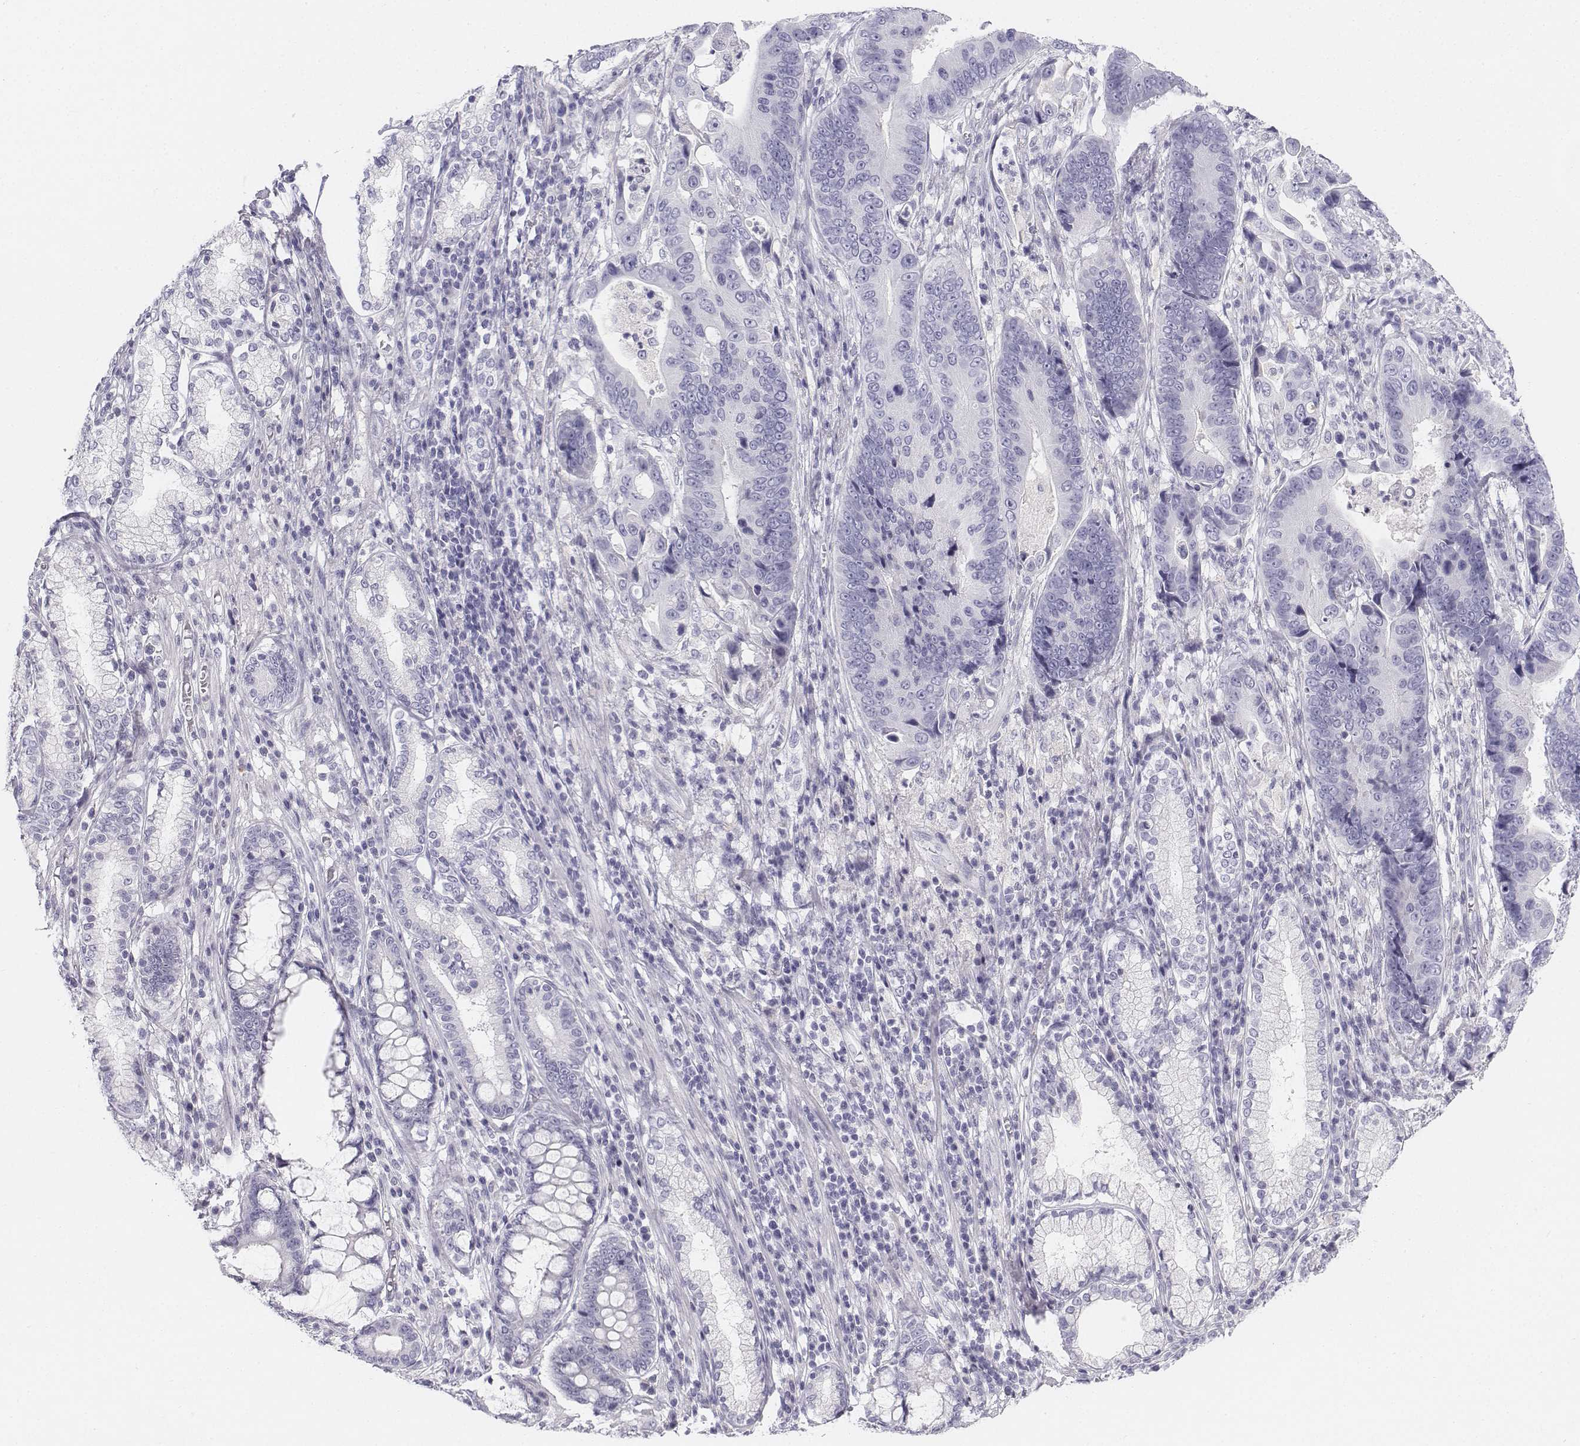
{"staining": {"intensity": "negative", "quantity": "none", "location": "none"}, "tissue": "stomach cancer", "cell_type": "Tumor cells", "image_type": "cancer", "snomed": [{"axis": "morphology", "description": "Adenocarcinoma, NOS"}, {"axis": "topography", "description": "Stomach"}], "caption": "Immunohistochemistry histopathology image of stomach cancer stained for a protein (brown), which demonstrates no staining in tumor cells.", "gene": "TH", "patient": {"sex": "male", "age": 84}}